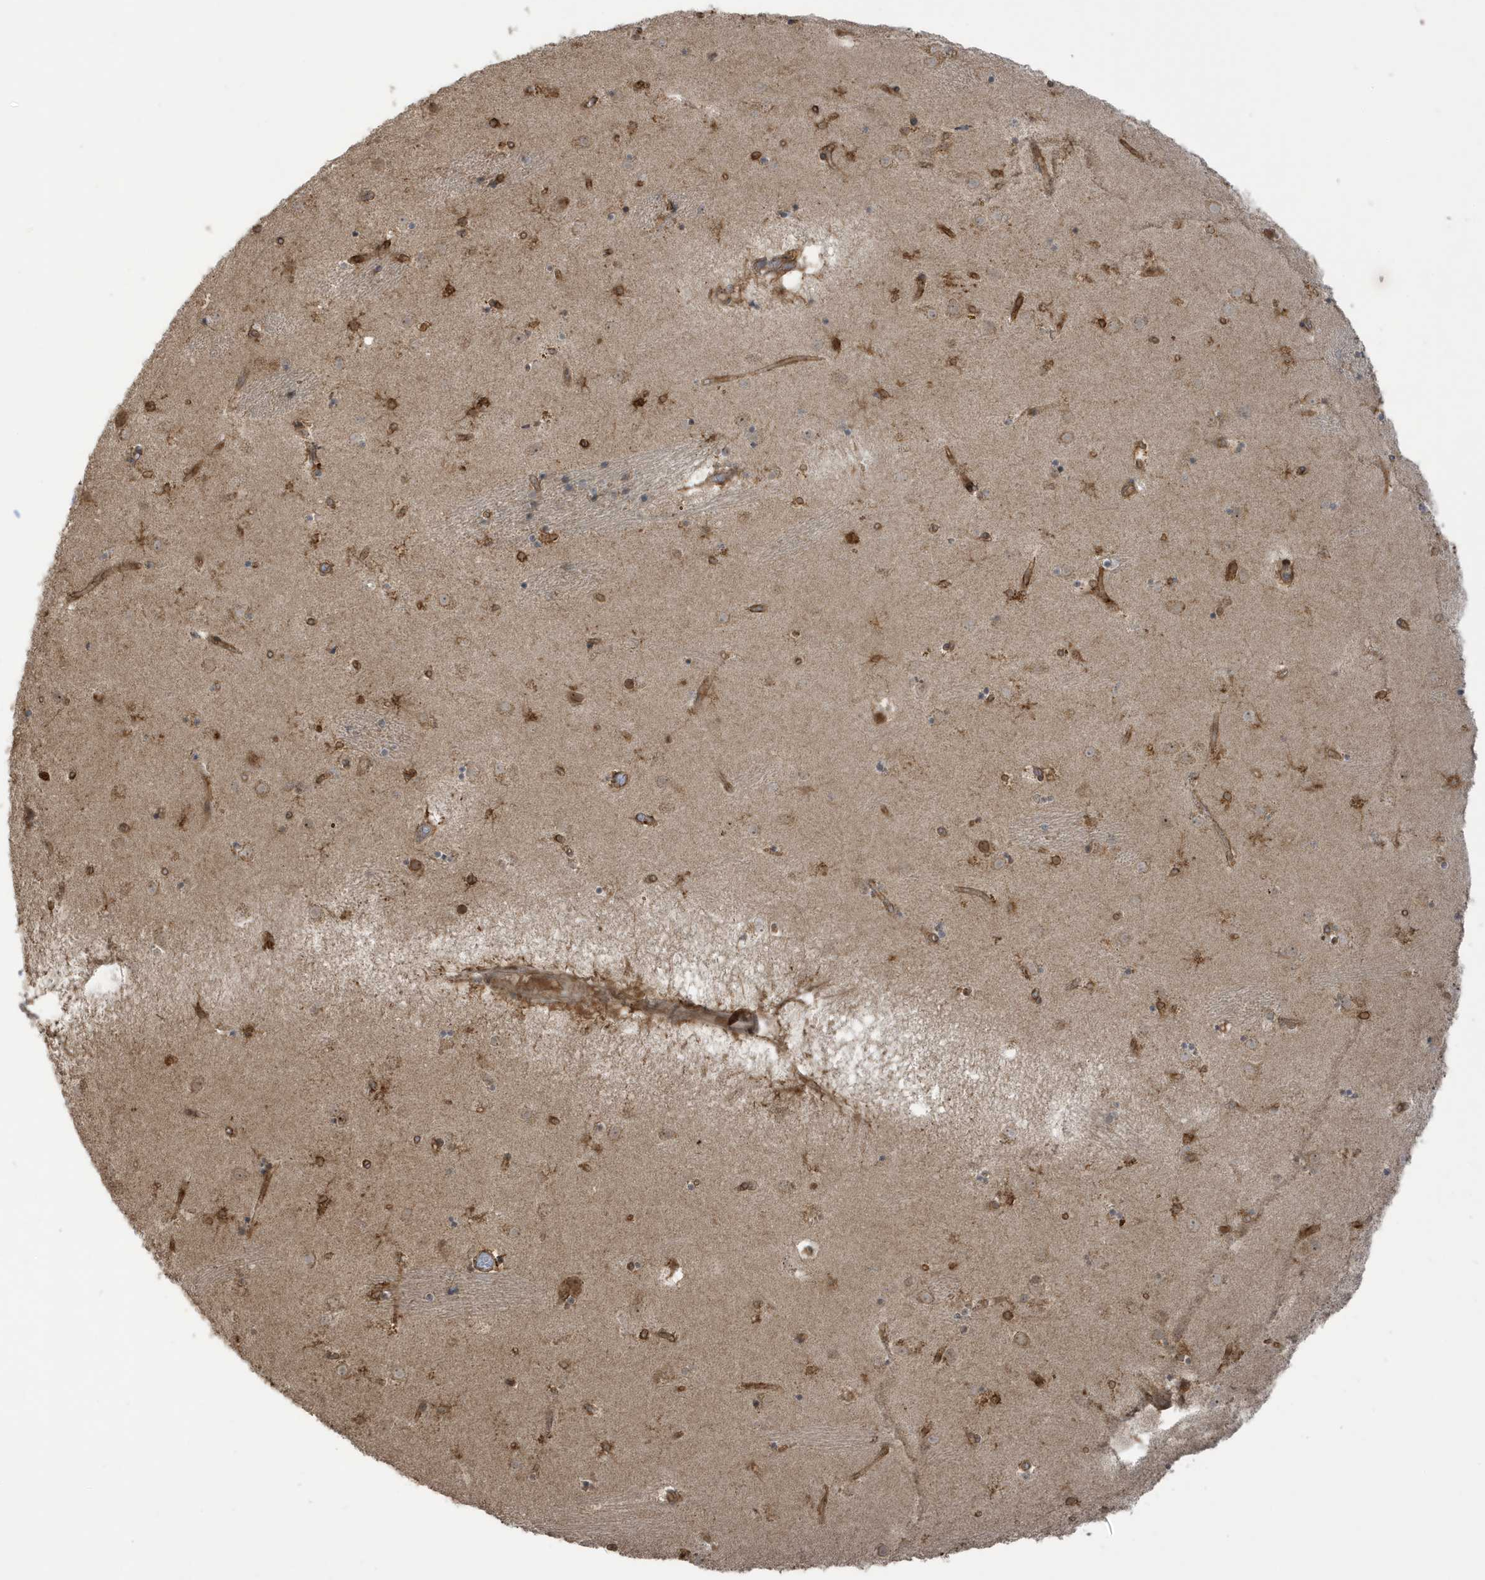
{"staining": {"intensity": "moderate", "quantity": ">75%", "location": "cytoplasmic/membranous"}, "tissue": "caudate", "cell_type": "Glial cells", "image_type": "normal", "snomed": [{"axis": "morphology", "description": "Normal tissue, NOS"}, {"axis": "topography", "description": "Lateral ventricle wall"}], "caption": "Protein analysis of benign caudate demonstrates moderate cytoplasmic/membranous positivity in approximately >75% of glial cells. The protein of interest is shown in brown color, while the nuclei are stained blue.", "gene": "ECM2", "patient": {"sex": "male", "age": 70}}